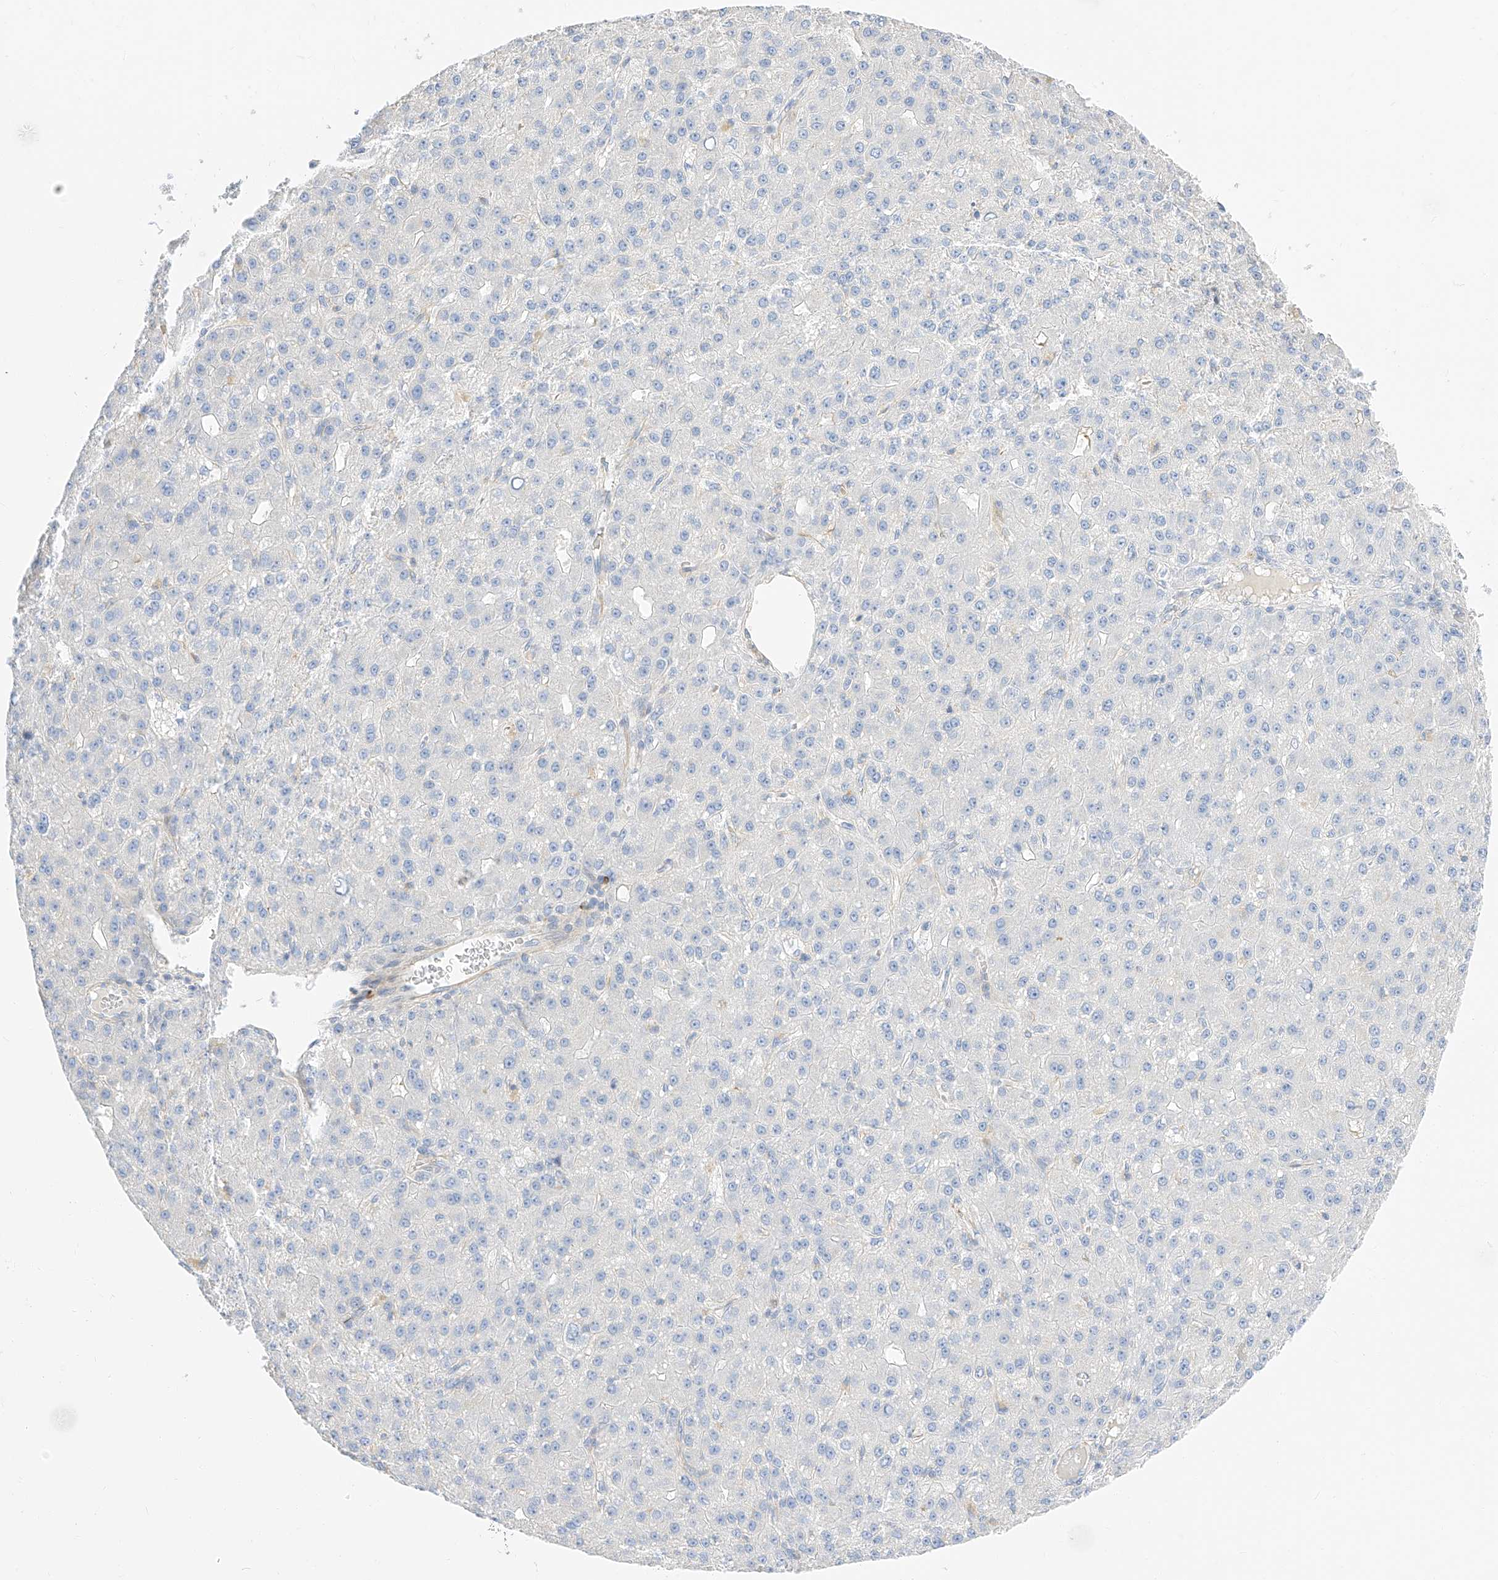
{"staining": {"intensity": "negative", "quantity": "none", "location": "none"}, "tissue": "liver cancer", "cell_type": "Tumor cells", "image_type": "cancer", "snomed": [{"axis": "morphology", "description": "Carcinoma, Hepatocellular, NOS"}, {"axis": "topography", "description": "Liver"}], "caption": "Immunohistochemistry image of human liver cancer stained for a protein (brown), which shows no staining in tumor cells. (Stains: DAB immunohistochemistry (IHC) with hematoxylin counter stain, Microscopy: brightfield microscopy at high magnification).", "gene": "CDCP2", "patient": {"sex": "male", "age": 67}}